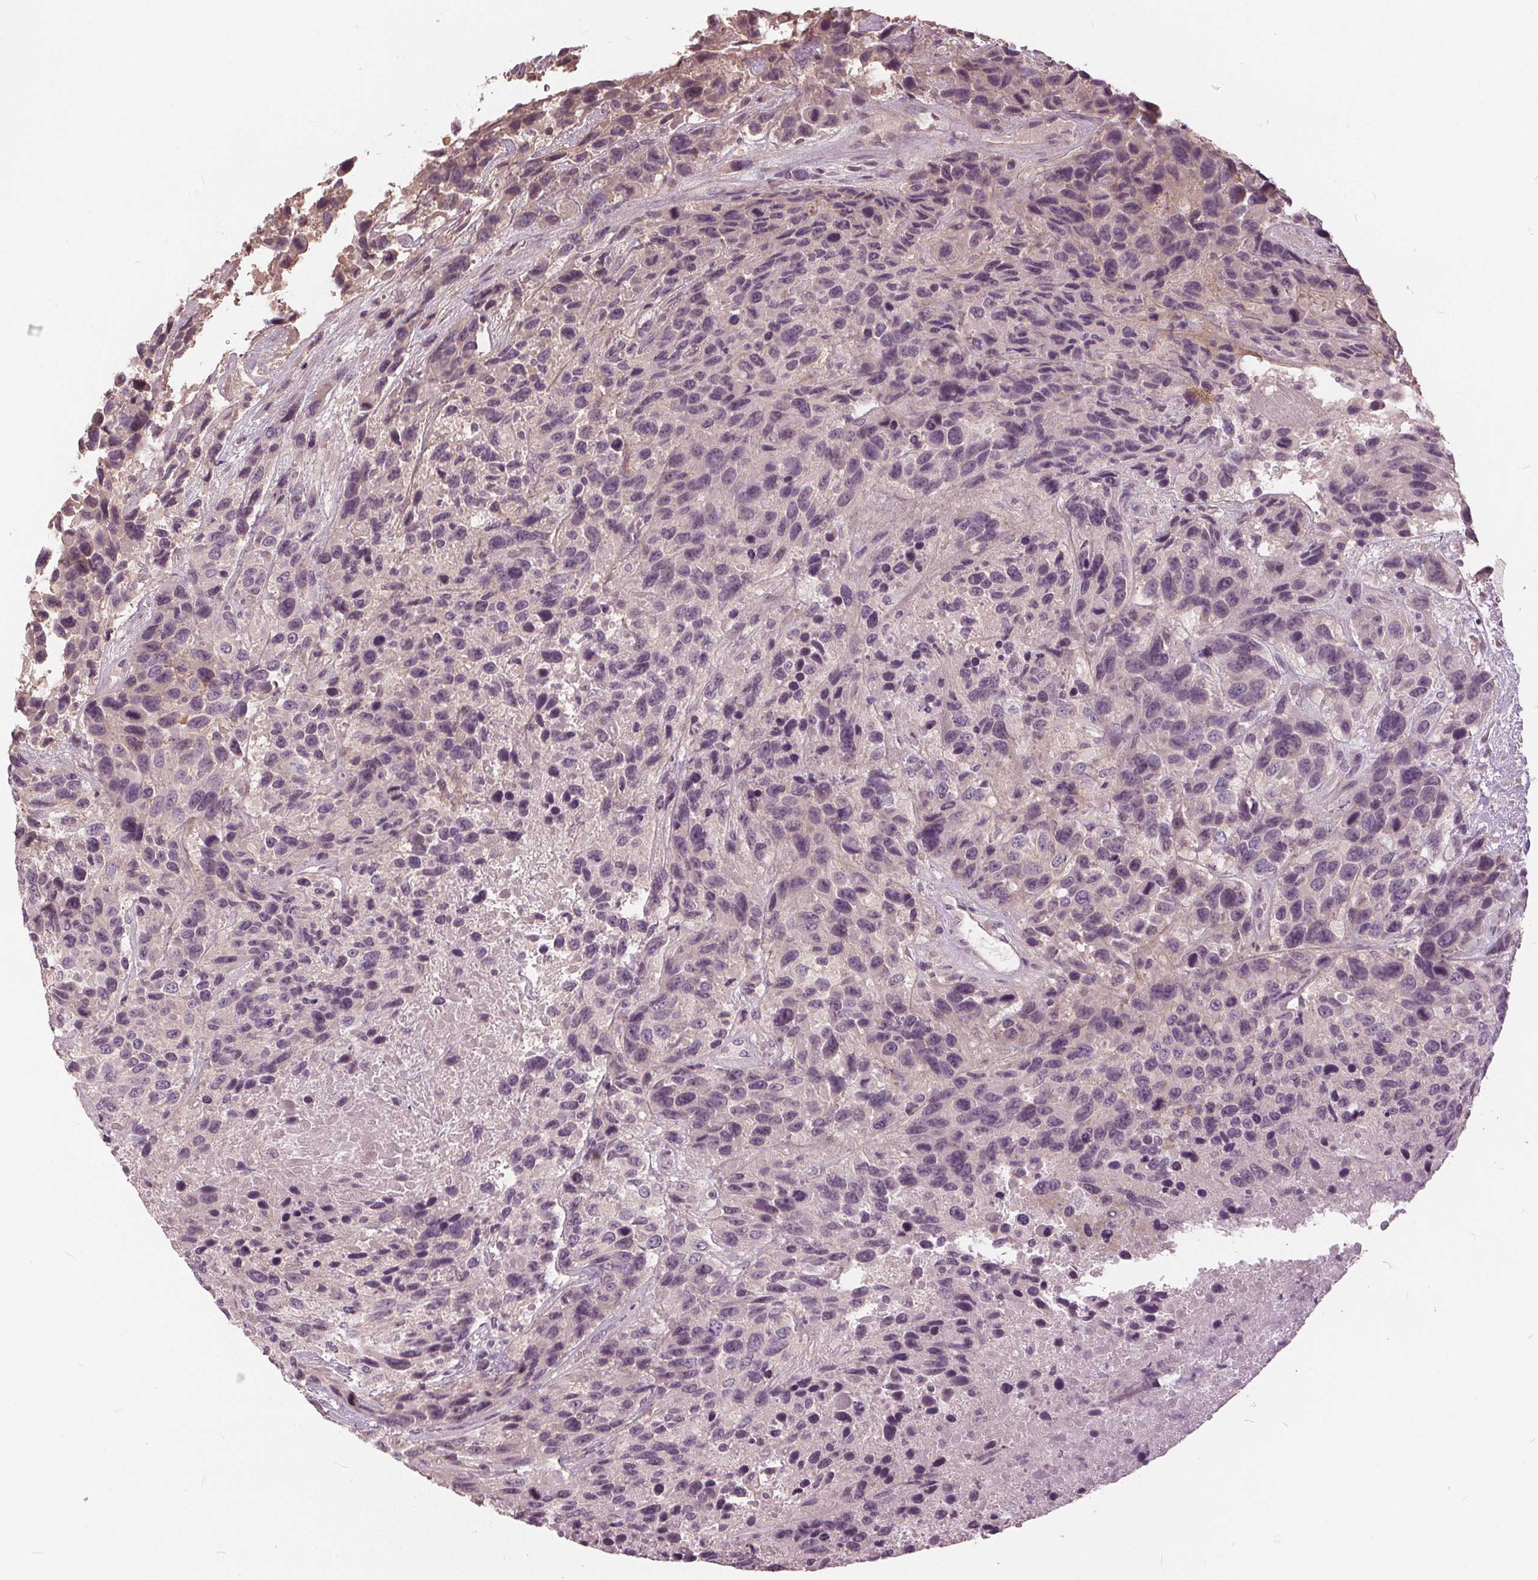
{"staining": {"intensity": "negative", "quantity": "none", "location": "none"}, "tissue": "urothelial cancer", "cell_type": "Tumor cells", "image_type": "cancer", "snomed": [{"axis": "morphology", "description": "Urothelial carcinoma, High grade"}, {"axis": "topography", "description": "Urinary bladder"}], "caption": "Photomicrograph shows no significant protein expression in tumor cells of high-grade urothelial carcinoma. (DAB (3,3'-diaminobenzidine) immunohistochemistry (IHC), high magnification).", "gene": "KLK13", "patient": {"sex": "female", "age": 70}}